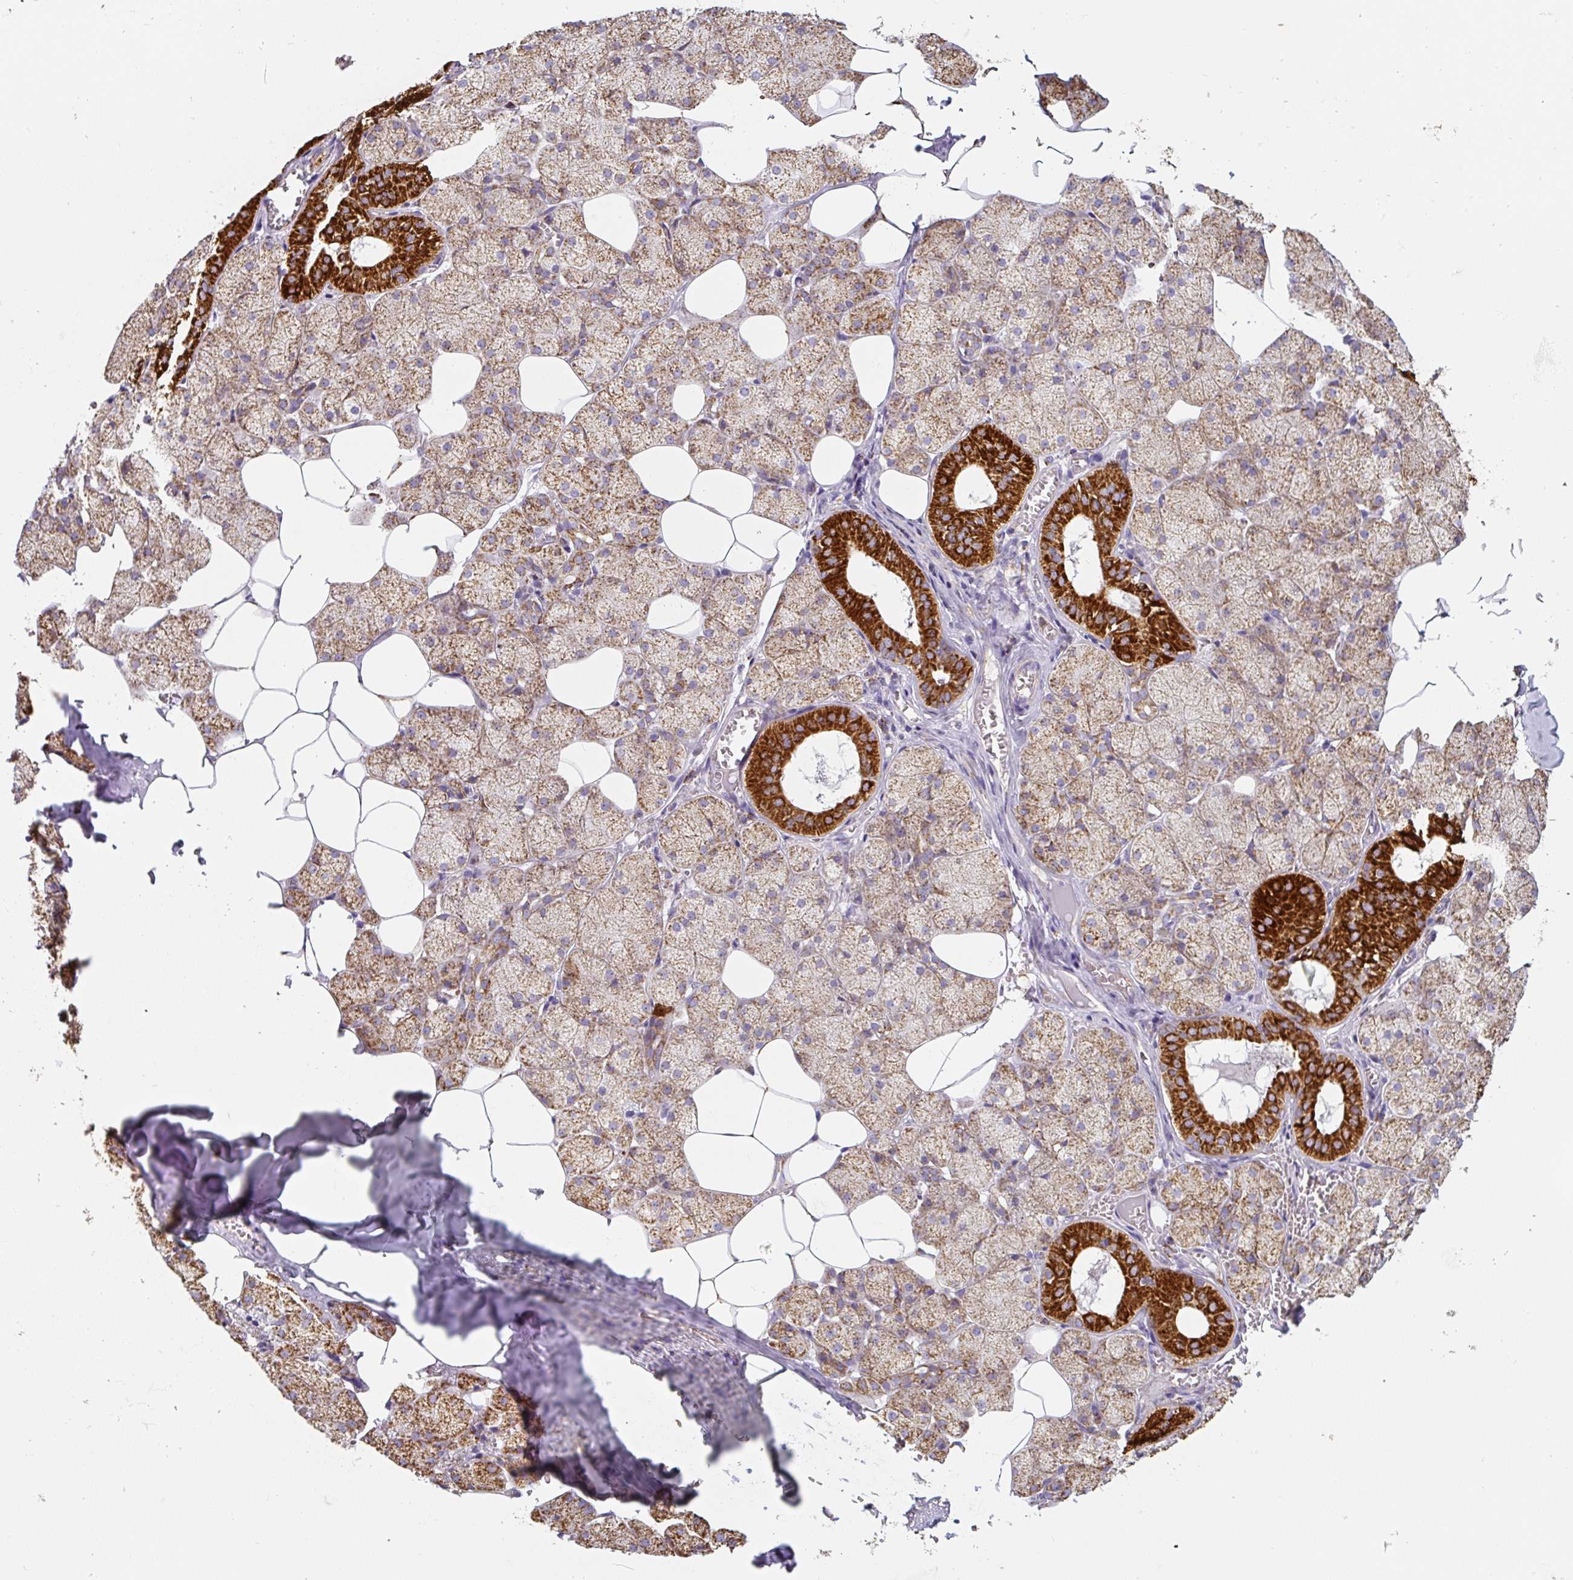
{"staining": {"intensity": "strong", "quantity": ">75%", "location": "cytoplasmic/membranous"}, "tissue": "salivary gland", "cell_type": "Glandular cells", "image_type": "normal", "snomed": [{"axis": "morphology", "description": "Normal tissue, NOS"}, {"axis": "topography", "description": "Salivary gland"}, {"axis": "topography", "description": "Peripheral nerve tissue"}], "caption": "This photomicrograph reveals normal salivary gland stained with IHC to label a protein in brown. The cytoplasmic/membranous of glandular cells show strong positivity for the protein. Nuclei are counter-stained blue.", "gene": "MT", "patient": {"sex": "male", "age": 38}}